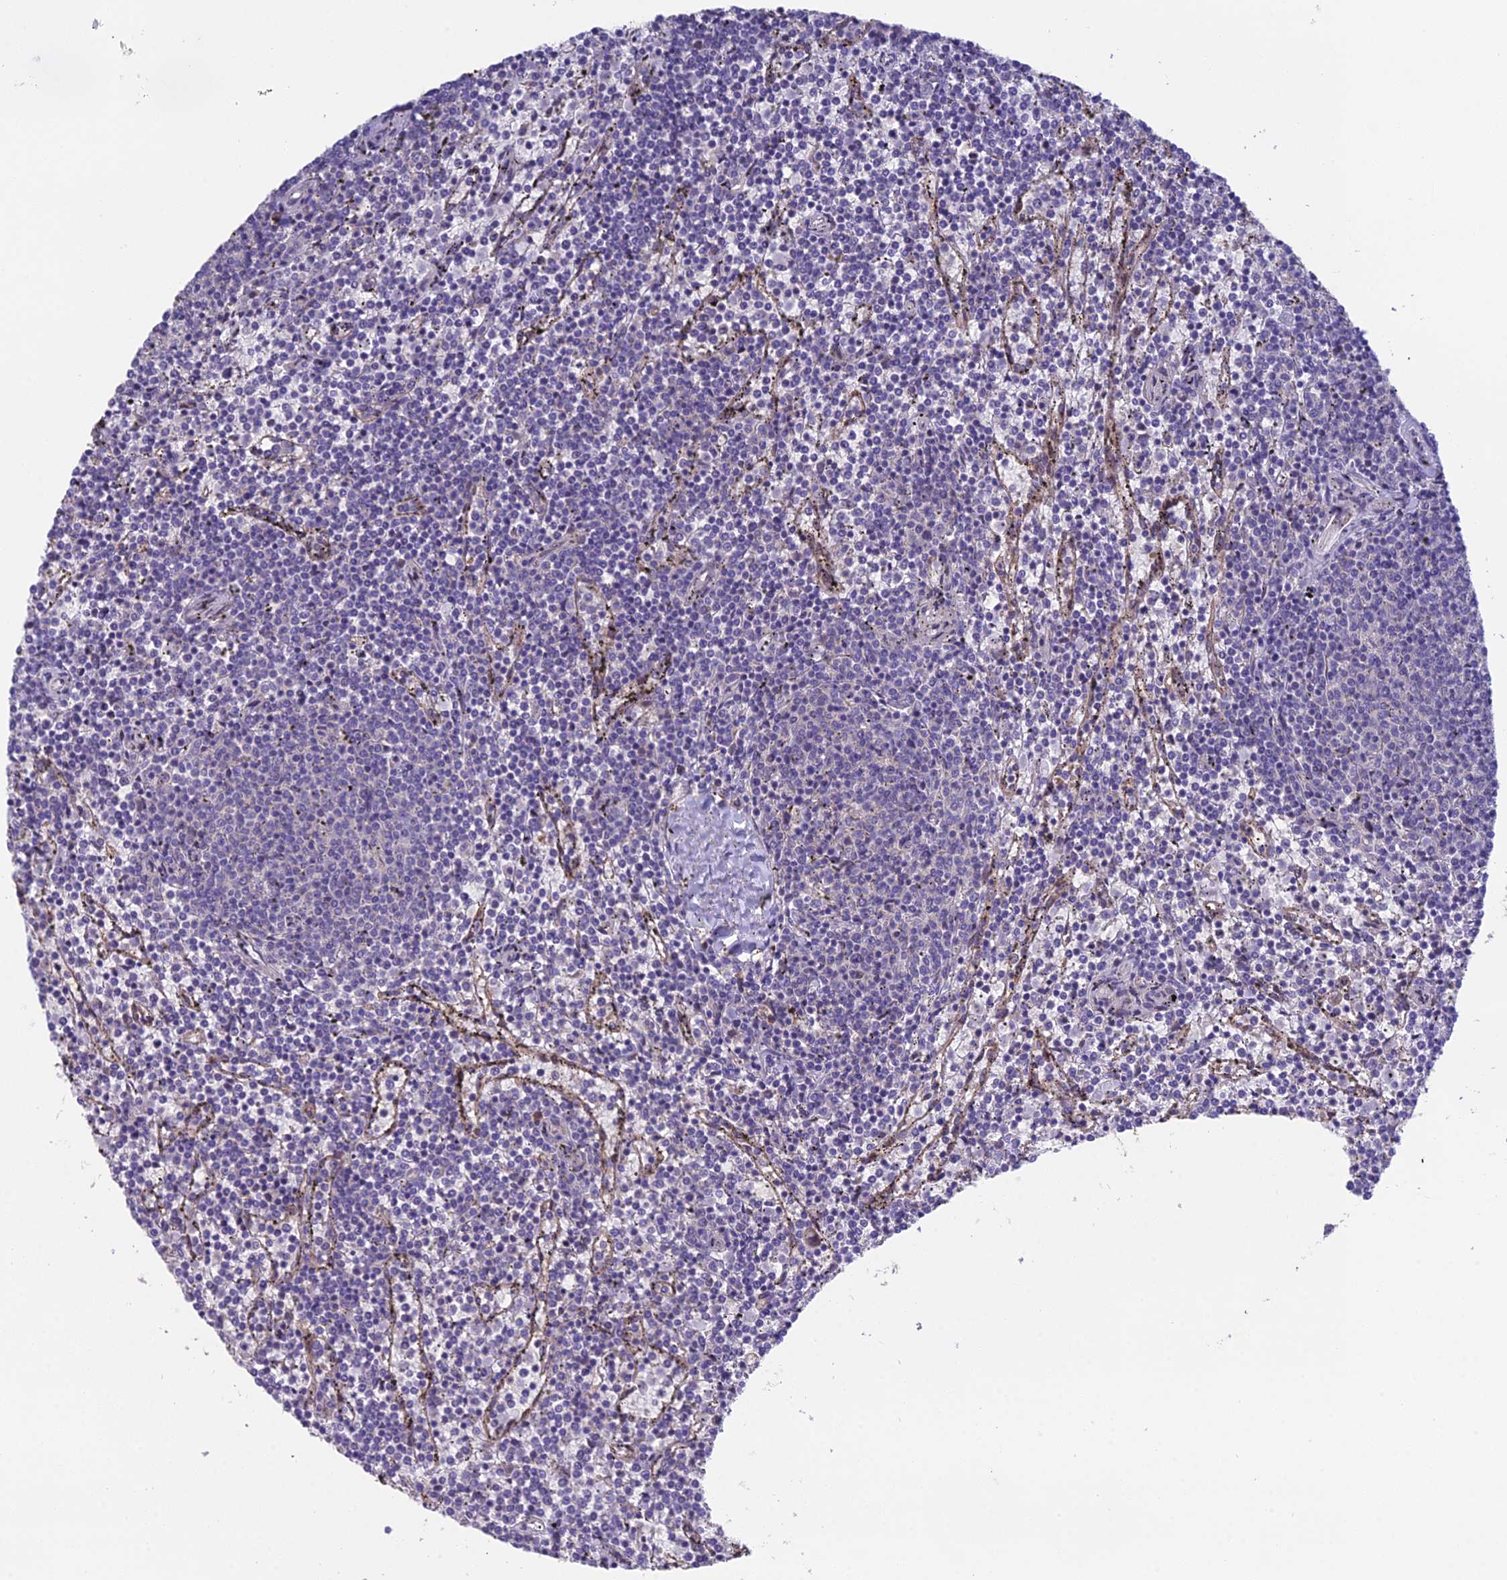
{"staining": {"intensity": "negative", "quantity": "none", "location": "none"}, "tissue": "lymphoma", "cell_type": "Tumor cells", "image_type": "cancer", "snomed": [{"axis": "morphology", "description": "Malignant lymphoma, non-Hodgkin's type, Low grade"}, {"axis": "topography", "description": "Spleen"}], "caption": "This is an IHC photomicrograph of low-grade malignant lymphoma, non-Hodgkin's type. There is no expression in tumor cells.", "gene": "PUS10", "patient": {"sex": "female", "age": 50}}